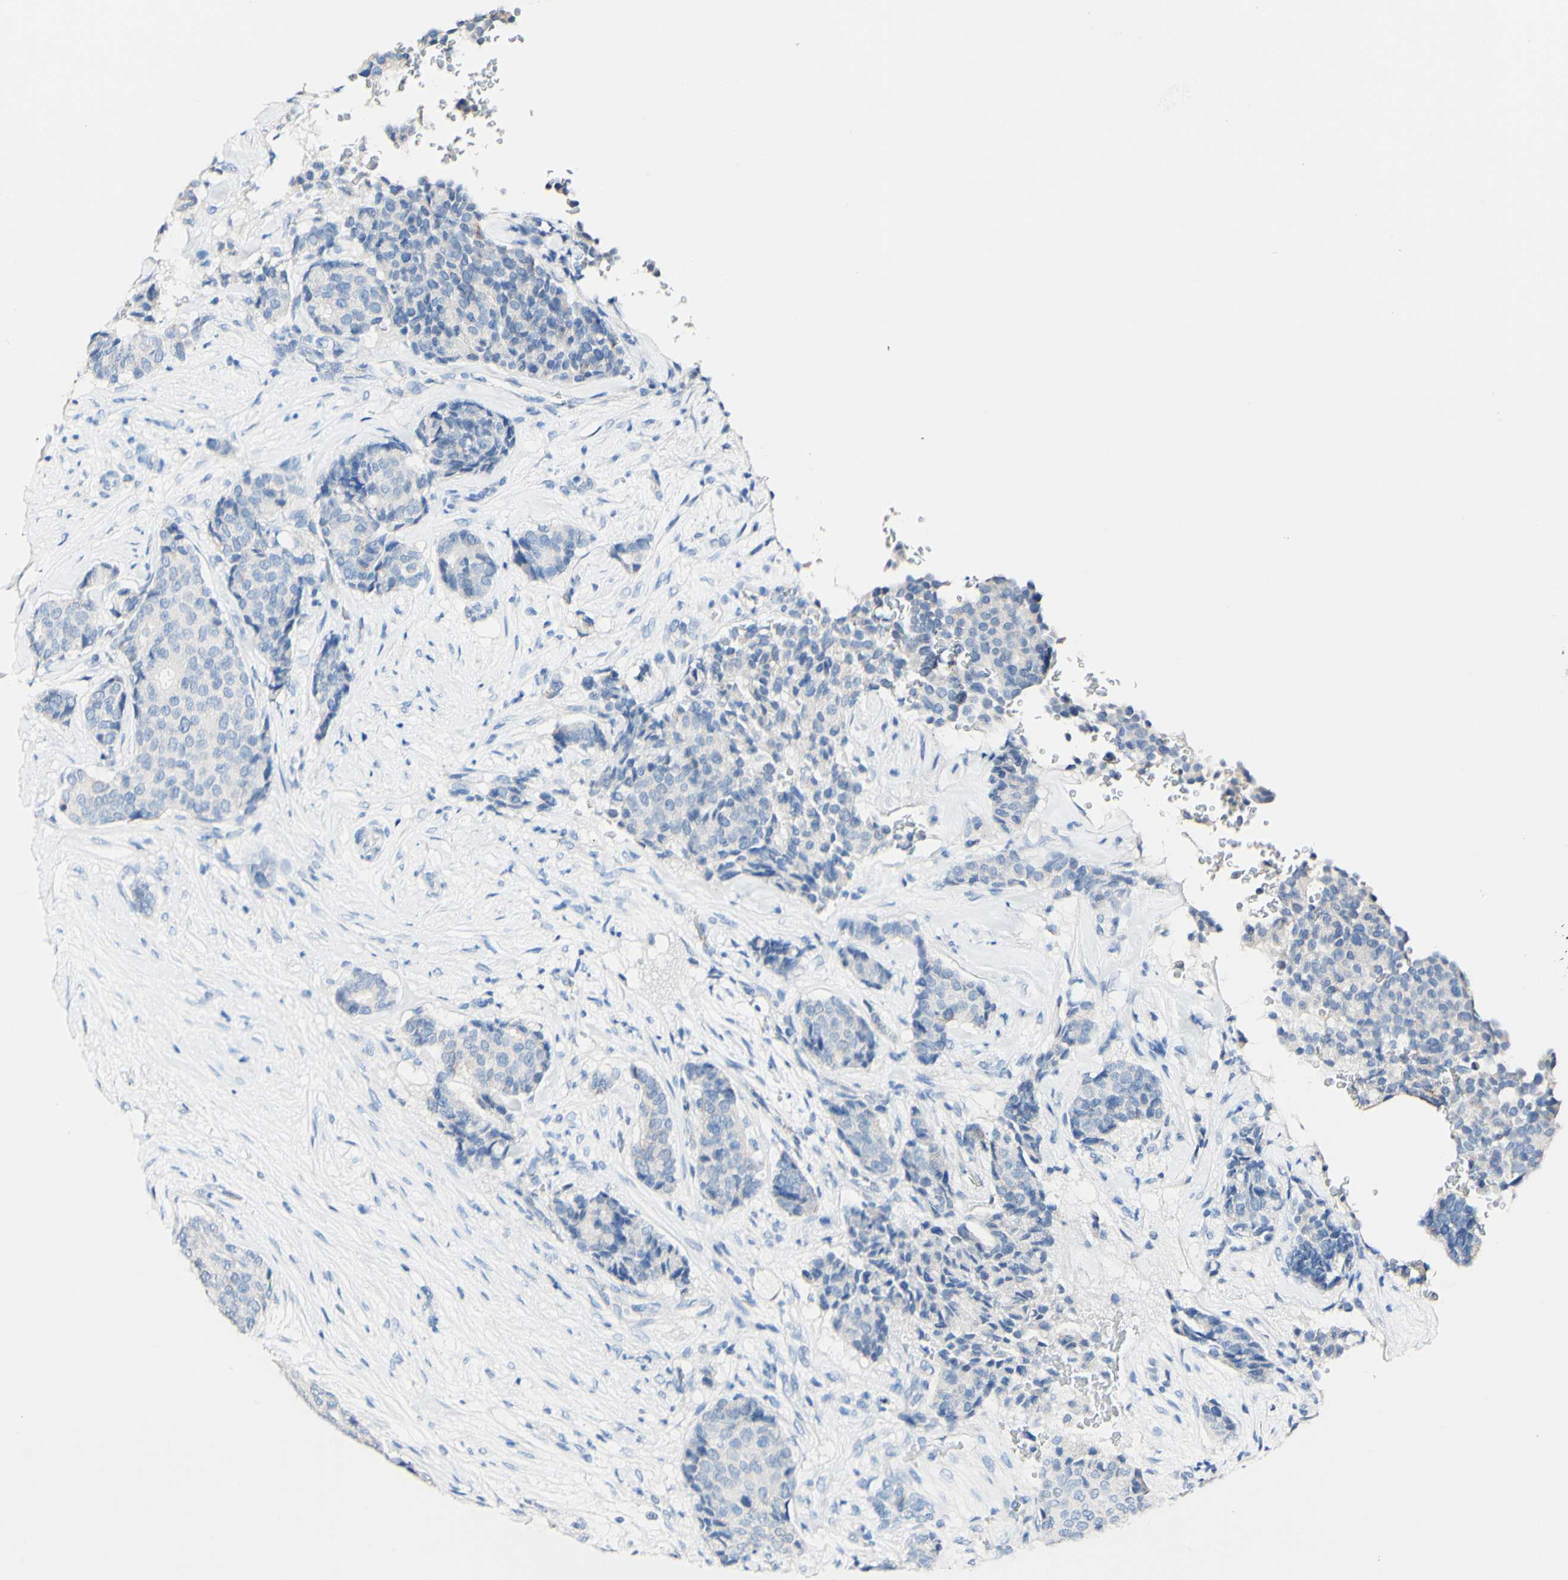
{"staining": {"intensity": "negative", "quantity": "none", "location": "none"}, "tissue": "breast cancer", "cell_type": "Tumor cells", "image_type": "cancer", "snomed": [{"axis": "morphology", "description": "Duct carcinoma"}, {"axis": "topography", "description": "Breast"}], "caption": "High magnification brightfield microscopy of breast intraductal carcinoma stained with DAB (3,3'-diaminobenzidine) (brown) and counterstained with hematoxylin (blue): tumor cells show no significant positivity.", "gene": "DSC2", "patient": {"sex": "female", "age": 75}}